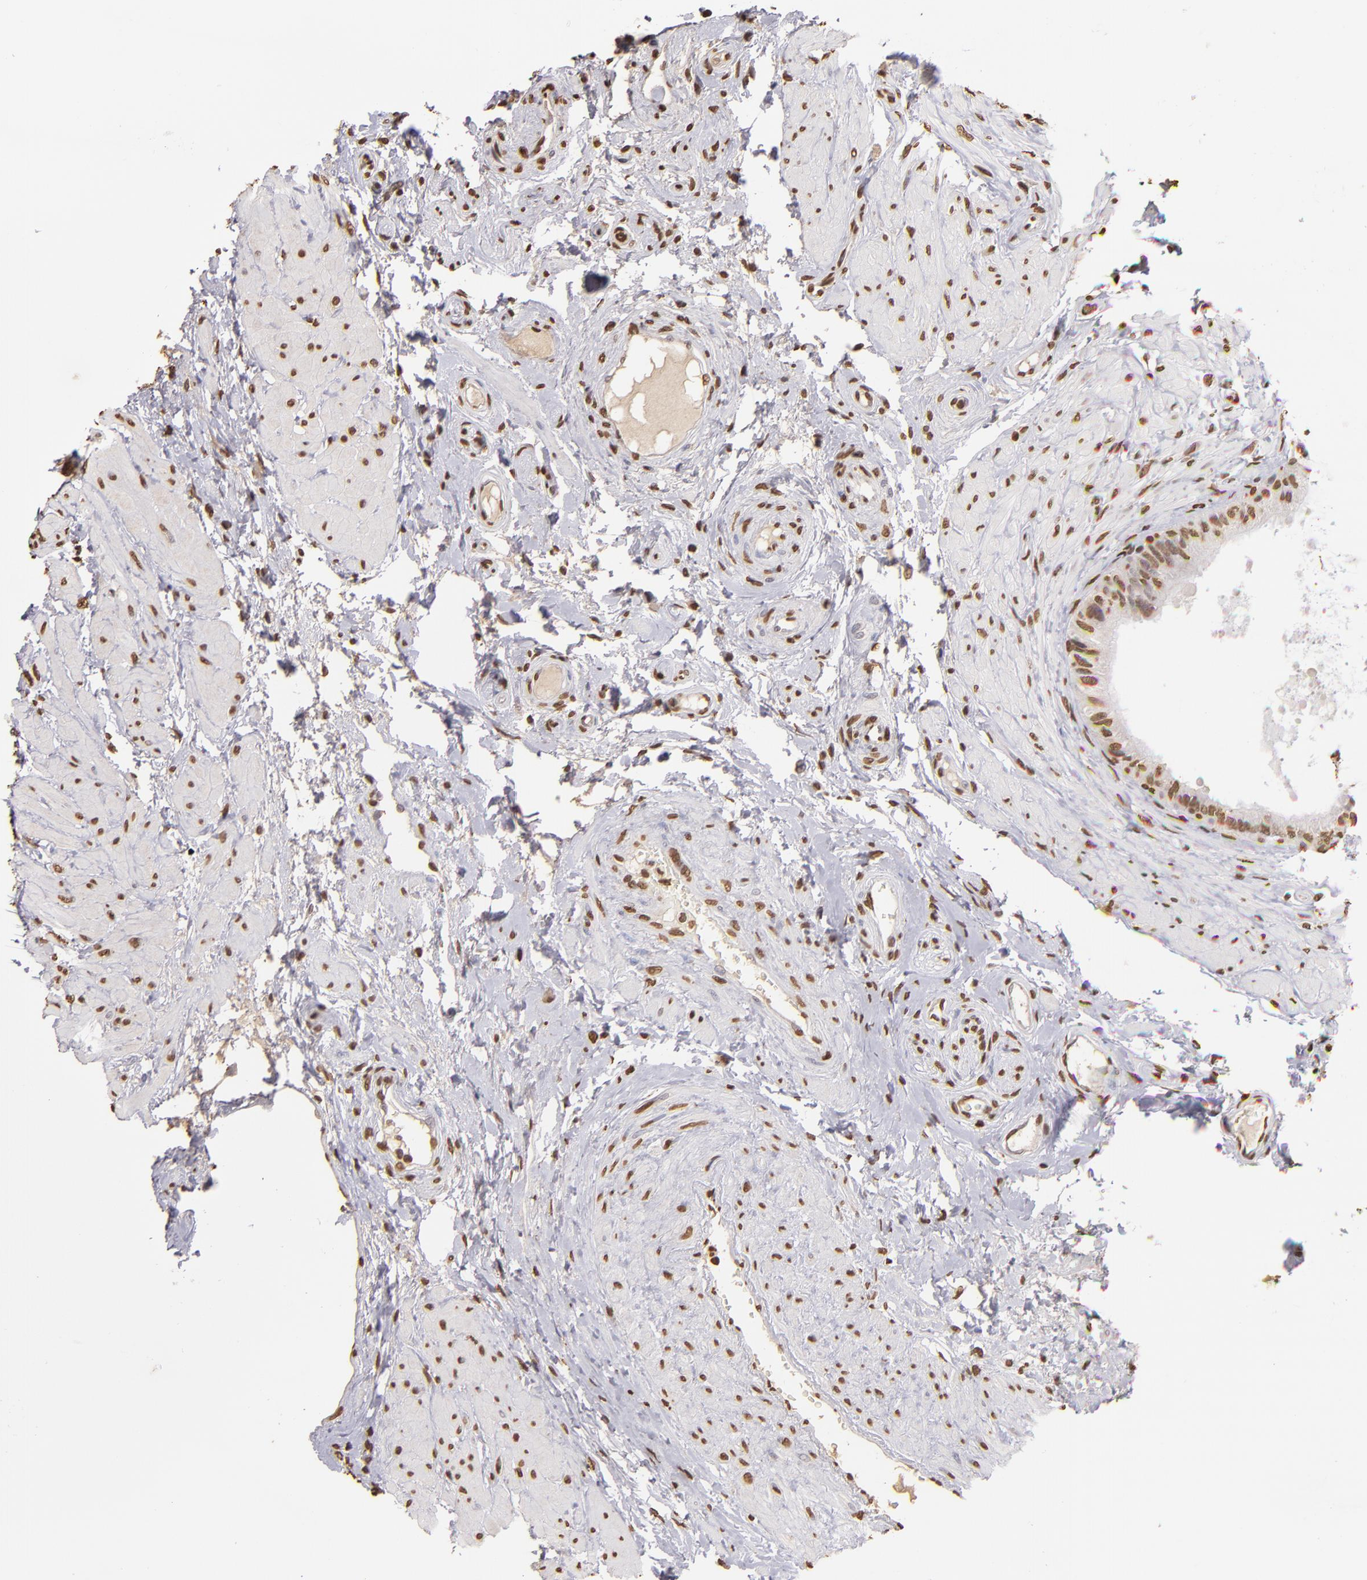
{"staining": {"intensity": "moderate", "quantity": ">75%", "location": "nuclear"}, "tissue": "epididymis", "cell_type": "Glandular cells", "image_type": "normal", "snomed": [{"axis": "morphology", "description": "Normal tissue, NOS"}, {"axis": "topography", "description": "Epididymis"}], "caption": "Glandular cells display medium levels of moderate nuclear staining in about >75% of cells in normal epididymis.", "gene": "LBX1", "patient": {"sex": "male", "age": 68}}